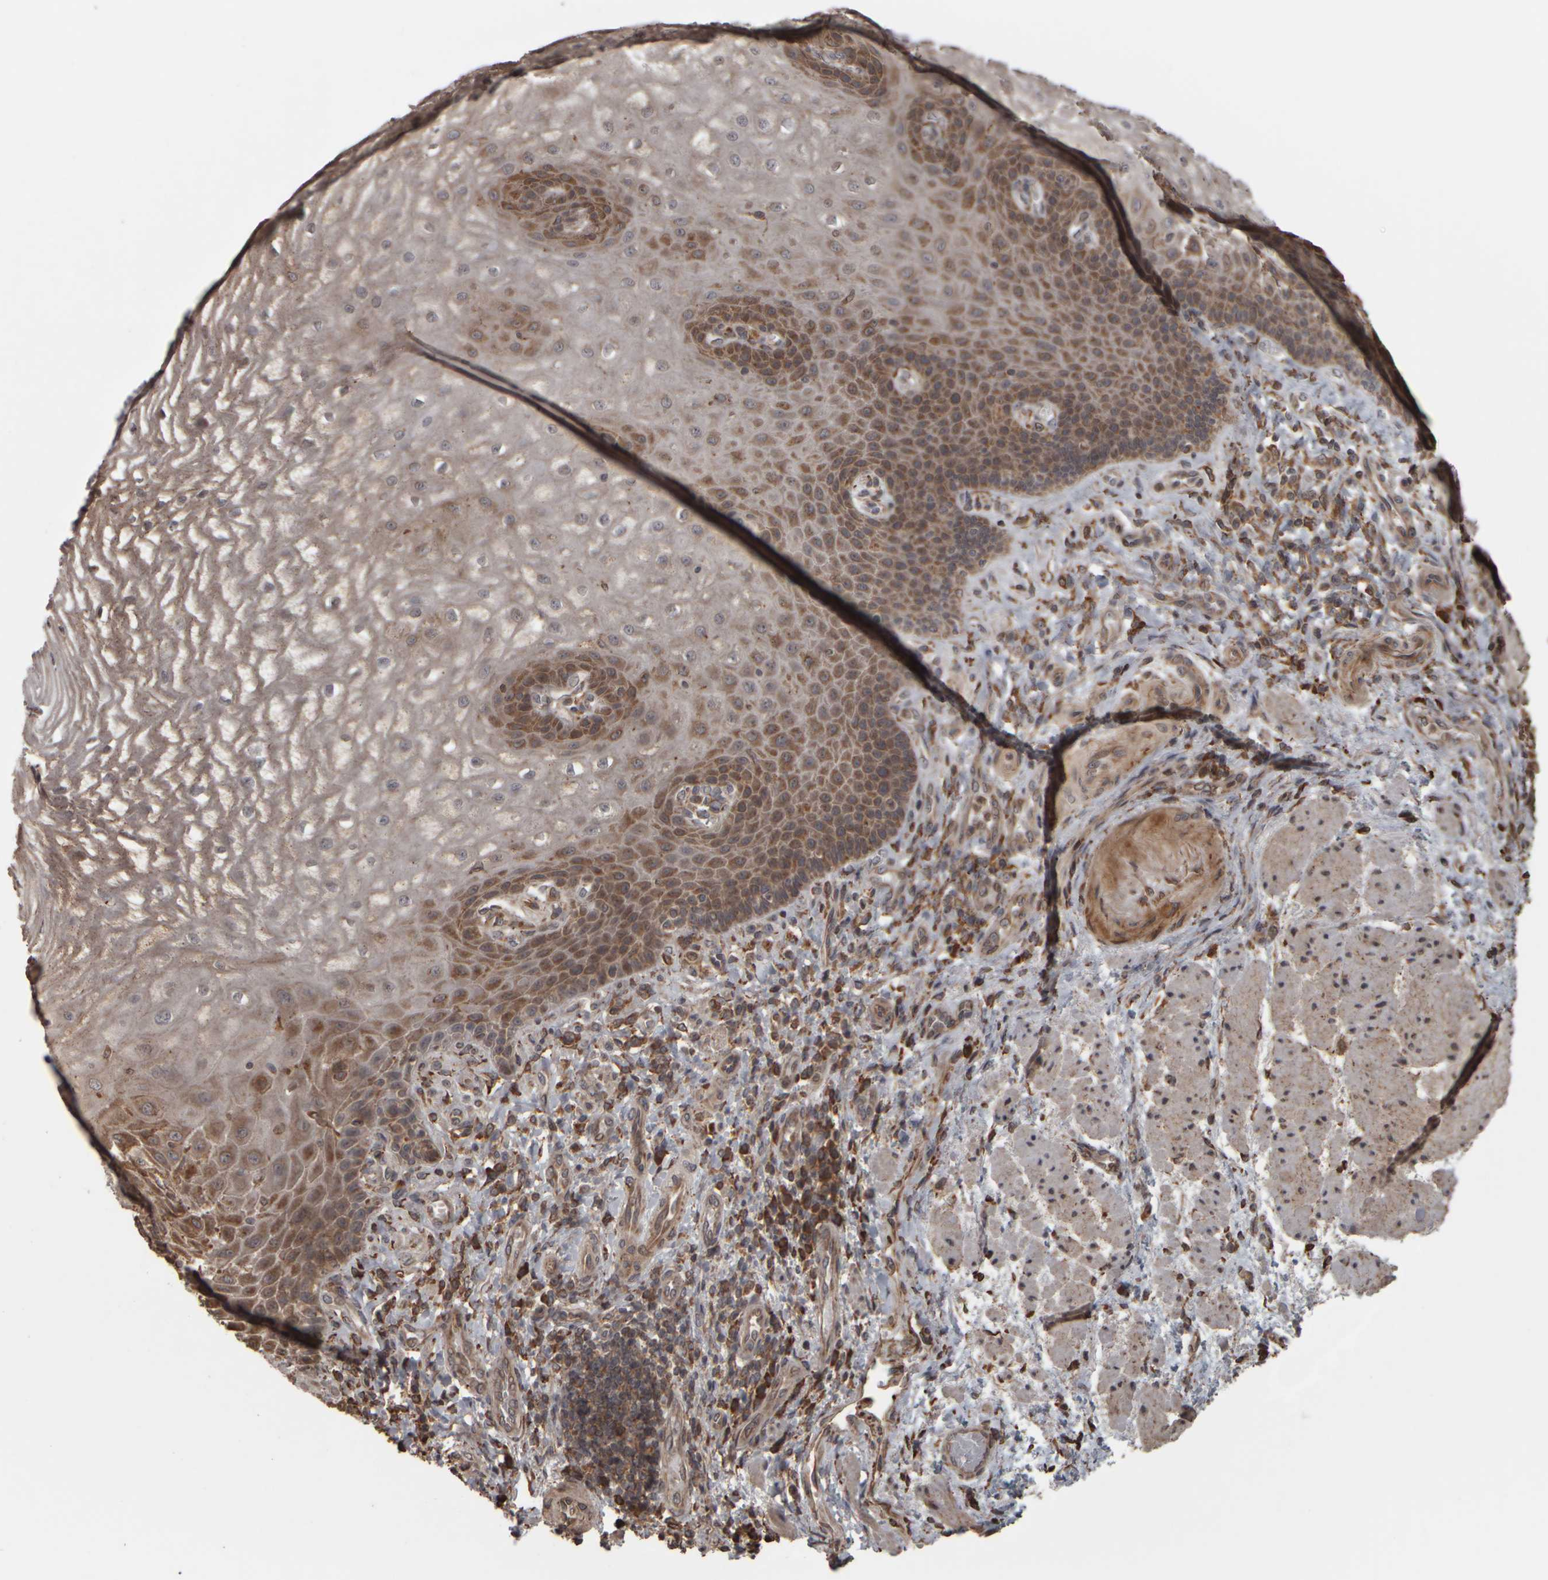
{"staining": {"intensity": "moderate", "quantity": ">75%", "location": "cytoplasmic/membranous"}, "tissue": "esophagus", "cell_type": "Squamous epithelial cells", "image_type": "normal", "snomed": [{"axis": "morphology", "description": "Normal tissue, NOS"}, {"axis": "topography", "description": "Esophagus"}], "caption": "This histopathology image exhibits unremarkable esophagus stained with IHC to label a protein in brown. The cytoplasmic/membranous of squamous epithelial cells show moderate positivity for the protein. Nuclei are counter-stained blue.", "gene": "AGBL3", "patient": {"sex": "male", "age": 54}}